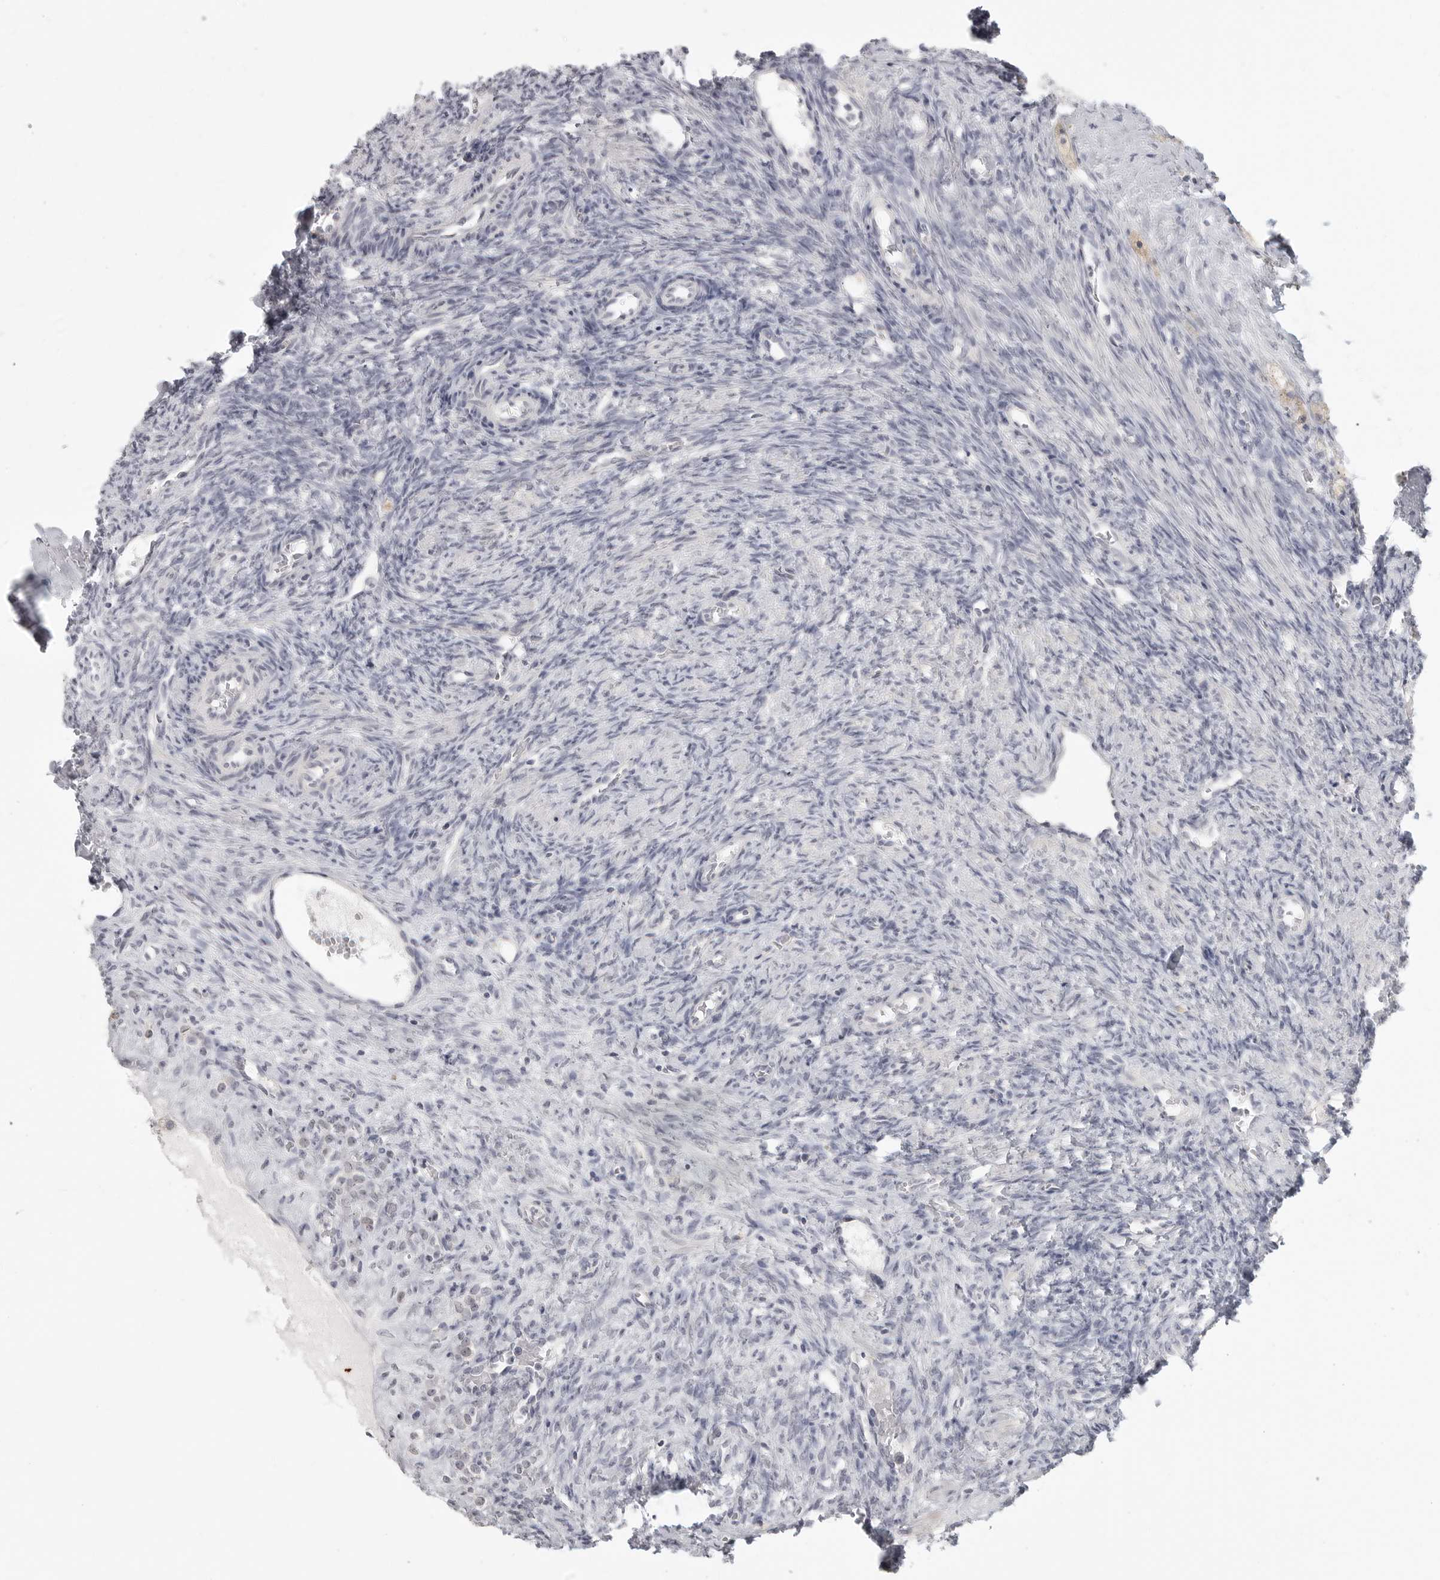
{"staining": {"intensity": "negative", "quantity": "none", "location": "none"}, "tissue": "ovary", "cell_type": "Ovarian stroma cells", "image_type": "normal", "snomed": [{"axis": "morphology", "description": "Normal tissue, NOS"}, {"axis": "topography", "description": "Ovary"}], "caption": "The image displays no staining of ovarian stroma cells in benign ovary.", "gene": "HMGCS2", "patient": {"sex": "female", "age": 41}}